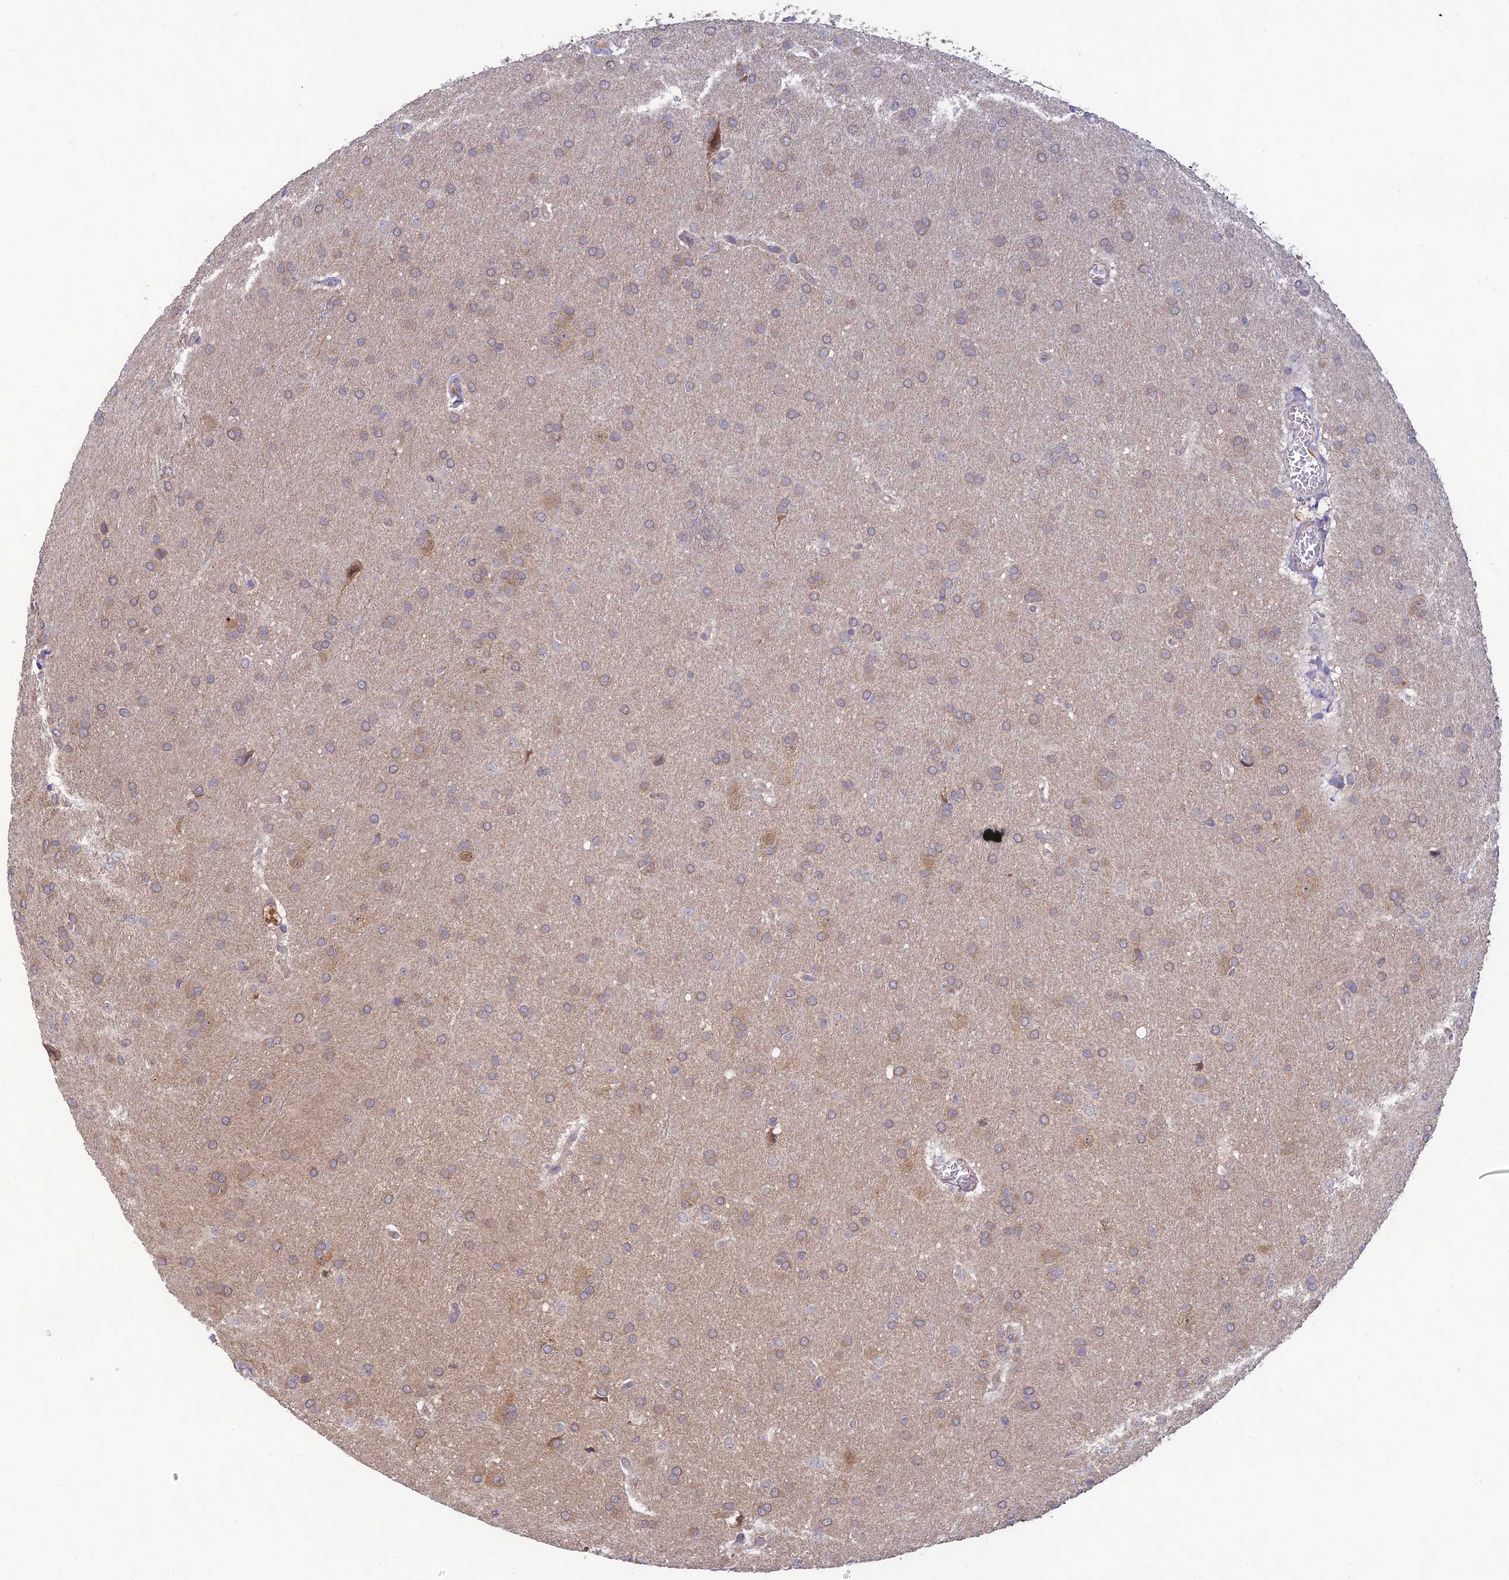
{"staining": {"intensity": "moderate", "quantity": "<25%", "location": "cytoplasmic/membranous,nuclear"}, "tissue": "glioma", "cell_type": "Tumor cells", "image_type": "cancer", "snomed": [{"axis": "morphology", "description": "Glioma, malignant, Low grade"}, {"axis": "topography", "description": "Brain"}], "caption": "A micrograph of human glioma stained for a protein reveals moderate cytoplasmic/membranous and nuclear brown staining in tumor cells. The staining is performed using DAB (3,3'-diaminobenzidine) brown chromogen to label protein expression. The nuclei are counter-stained blue using hematoxylin.", "gene": "MRNIP", "patient": {"sex": "female", "age": 32}}